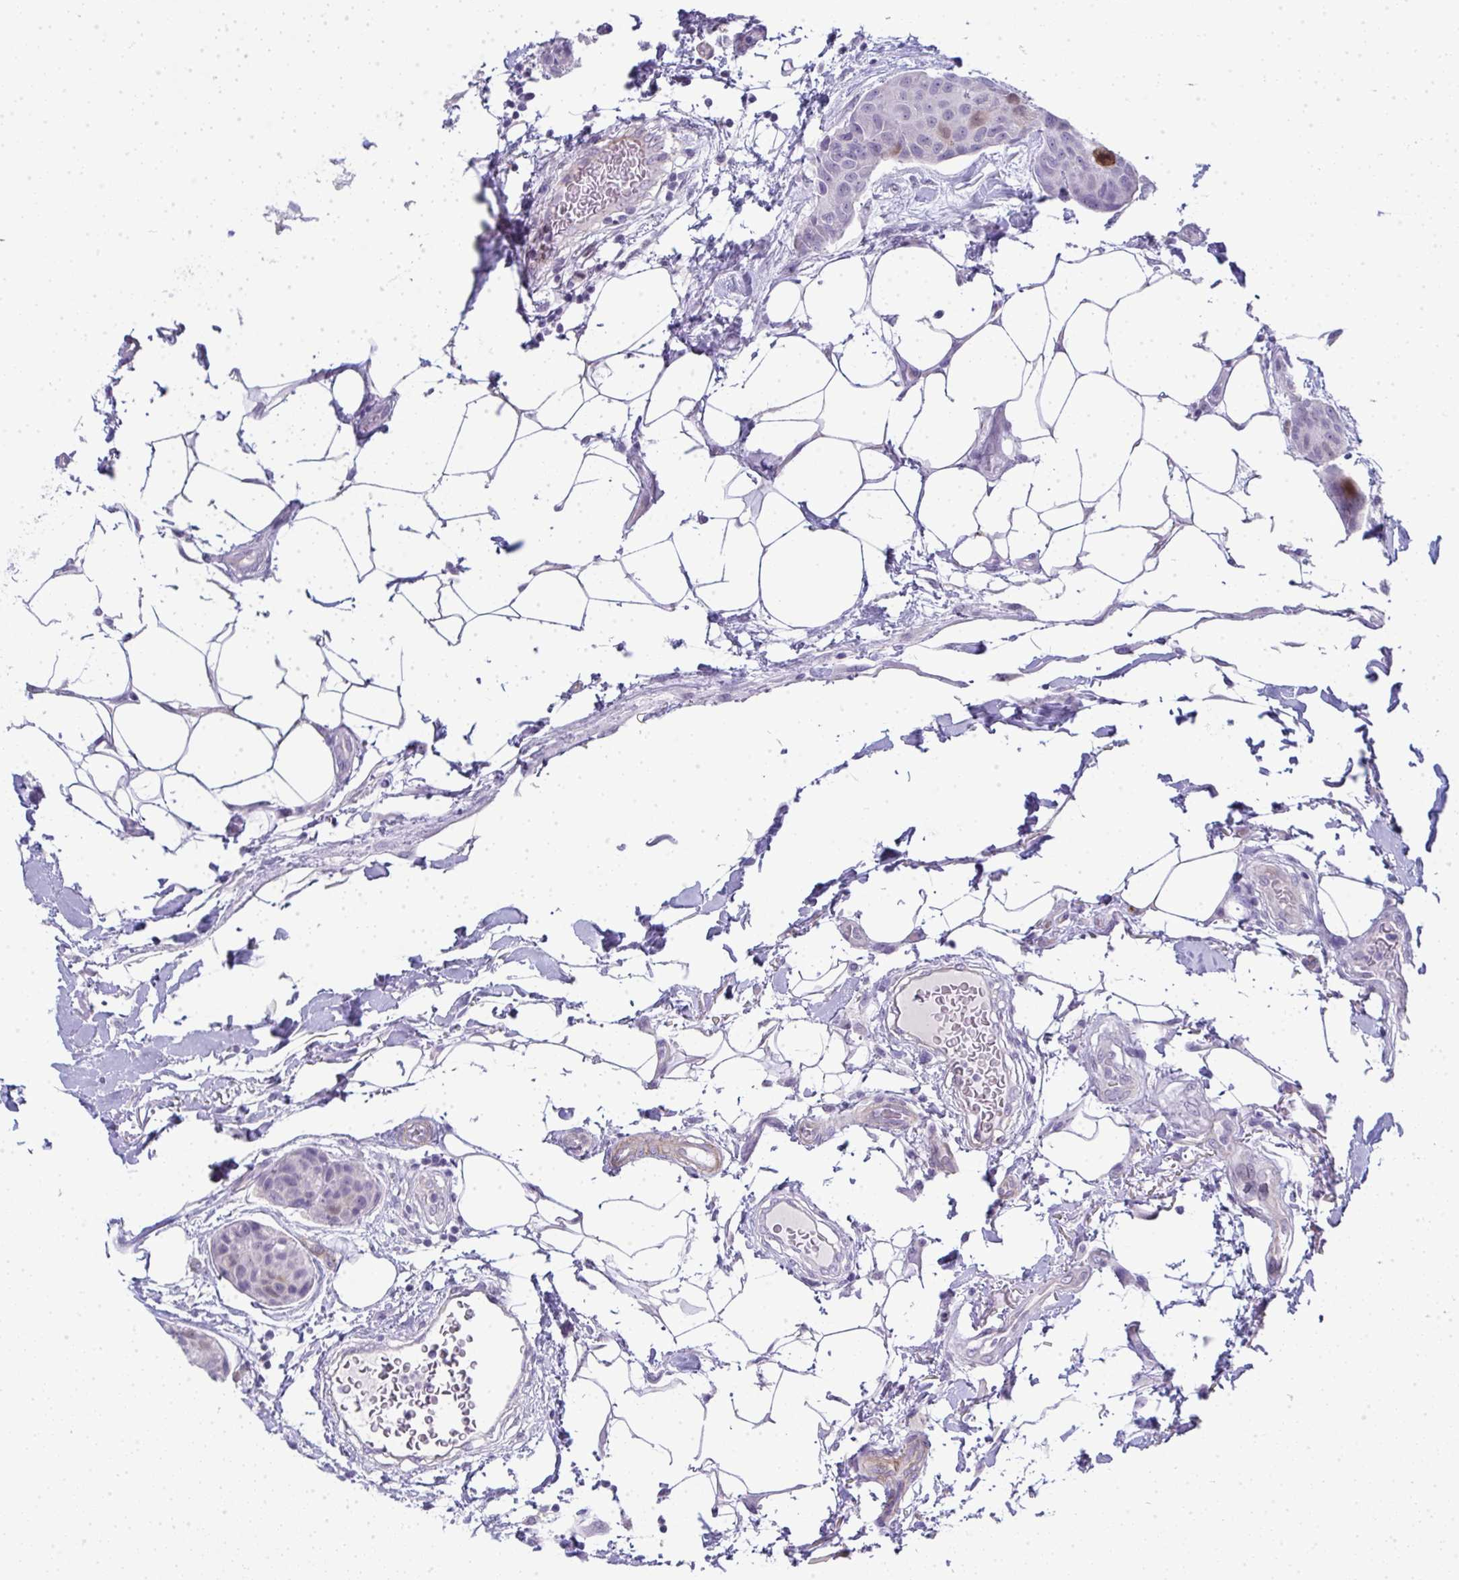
{"staining": {"intensity": "negative", "quantity": "none", "location": "none"}, "tissue": "breast cancer", "cell_type": "Tumor cells", "image_type": "cancer", "snomed": [{"axis": "morphology", "description": "Duct carcinoma"}, {"axis": "topography", "description": "Breast"}, {"axis": "topography", "description": "Lymph node"}], "caption": "Immunohistochemistry photomicrograph of infiltrating ductal carcinoma (breast) stained for a protein (brown), which displays no positivity in tumor cells.", "gene": "UBE2S", "patient": {"sex": "female", "age": 80}}